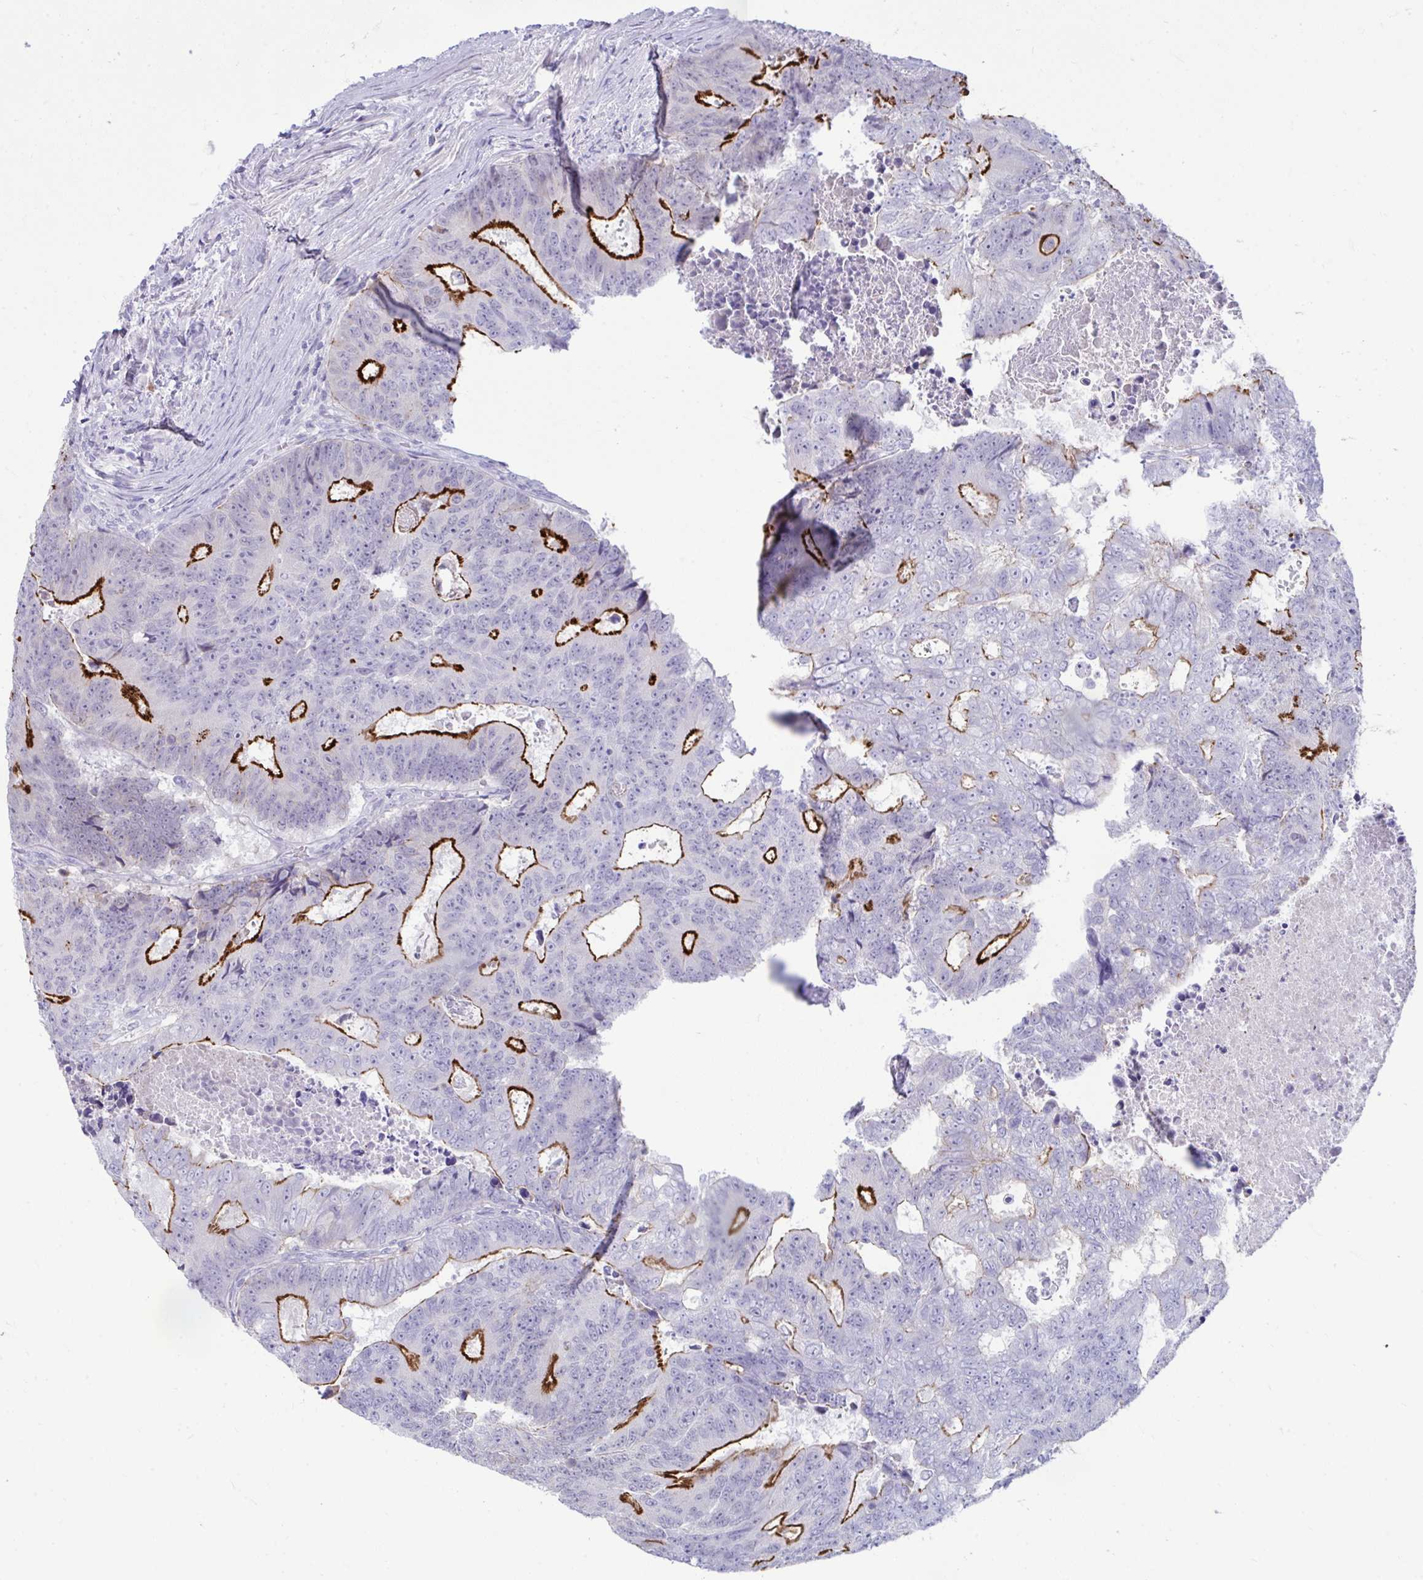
{"staining": {"intensity": "strong", "quantity": "25%-75%", "location": "cytoplasmic/membranous"}, "tissue": "colorectal cancer", "cell_type": "Tumor cells", "image_type": "cancer", "snomed": [{"axis": "morphology", "description": "Adenocarcinoma, NOS"}, {"axis": "topography", "description": "Colon"}], "caption": "High-power microscopy captured an immunohistochemistry (IHC) image of adenocarcinoma (colorectal), revealing strong cytoplasmic/membranous expression in approximately 25%-75% of tumor cells.", "gene": "PIGZ", "patient": {"sex": "female", "age": 48}}